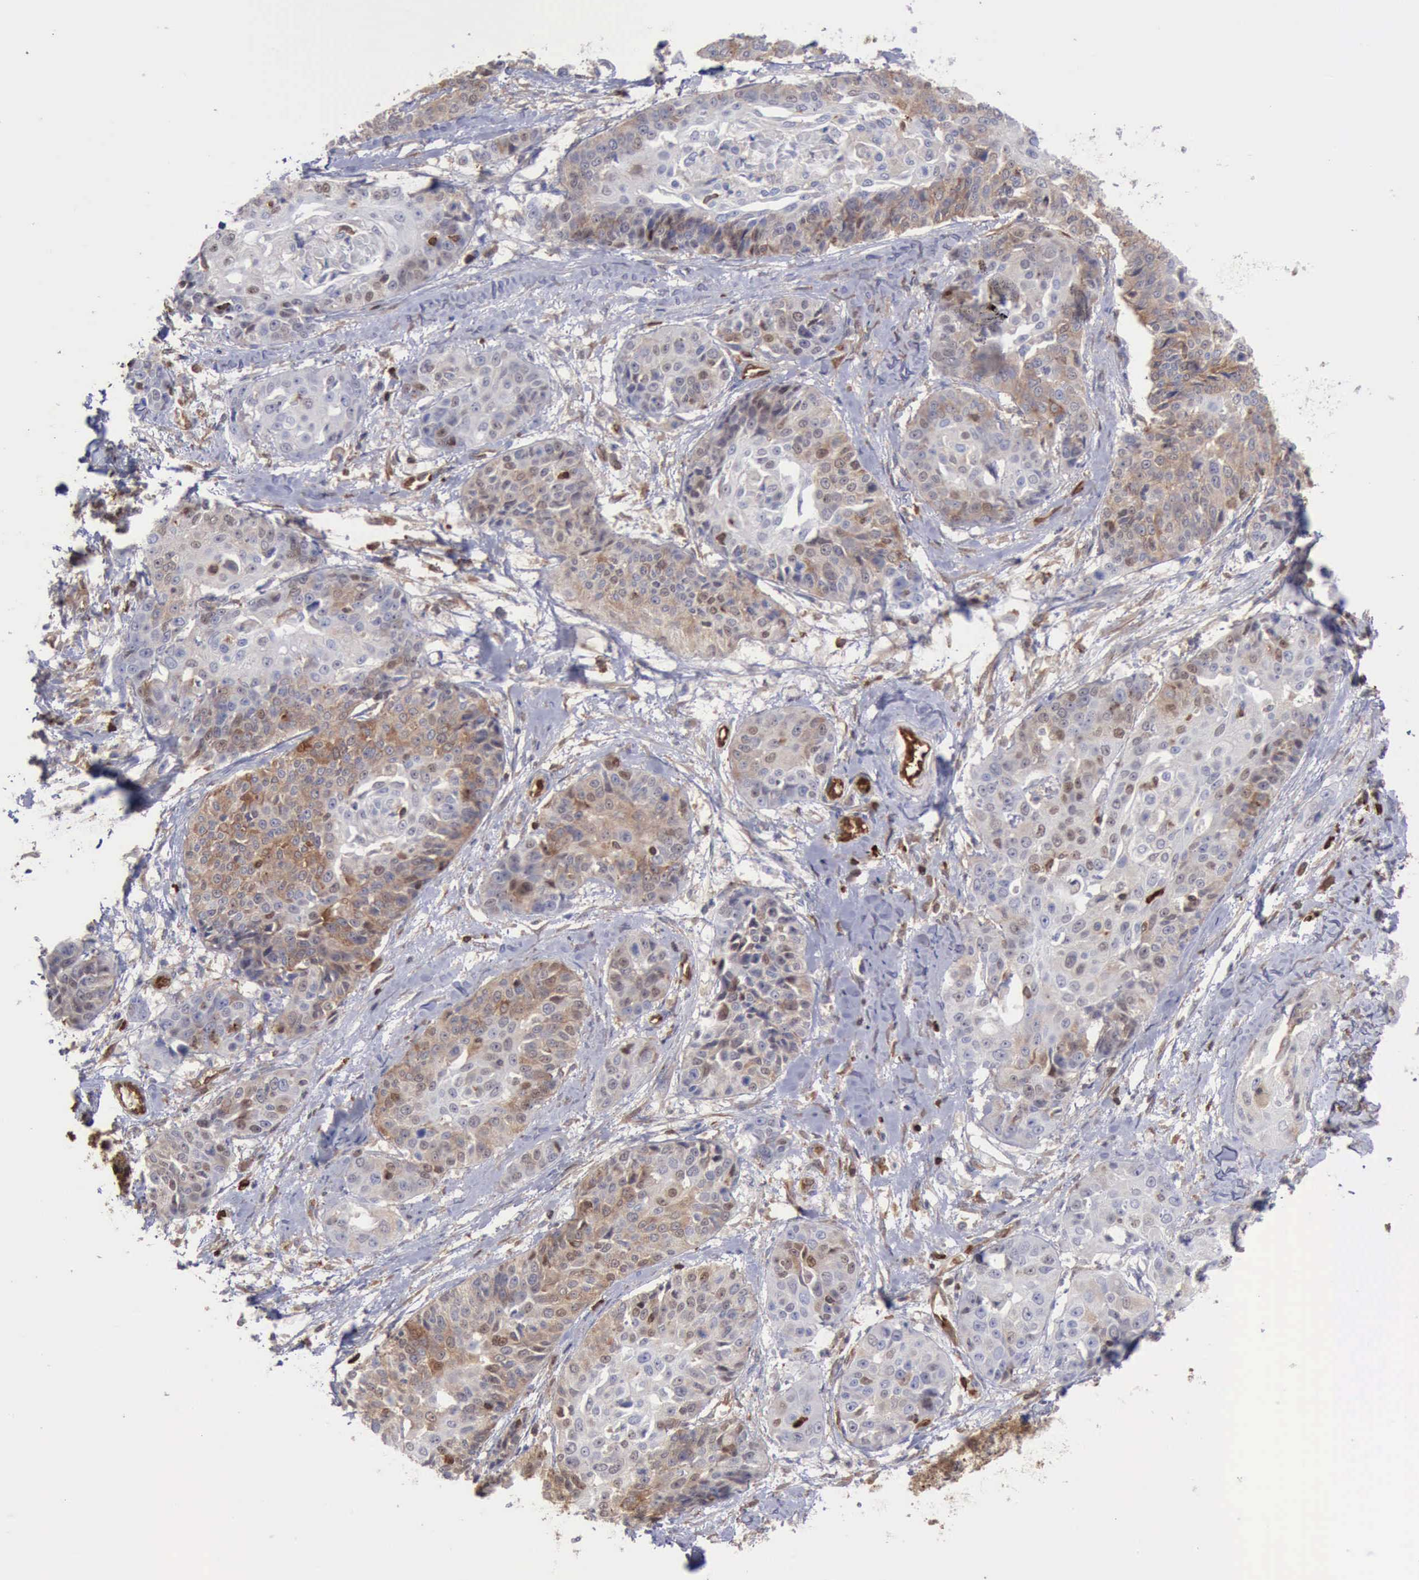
{"staining": {"intensity": "moderate", "quantity": ">75%", "location": "cytoplasmic/membranous"}, "tissue": "cervical cancer", "cell_type": "Tumor cells", "image_type": "cancer", "snomed": [{"axis": "morphology", "description": "Squamous cell carcinoma, NOS"}, {"axis": "topography", "description": "Cervix"}], "caption": "The histopathology image demonstrates a brown stain indicating the presence of a protein in the cytoplasmic/membranous of tumor cells in cervical squamous cell carcinoma.", "gene": "PDCD4", "patient": {"sex": "female", "age": 64}}